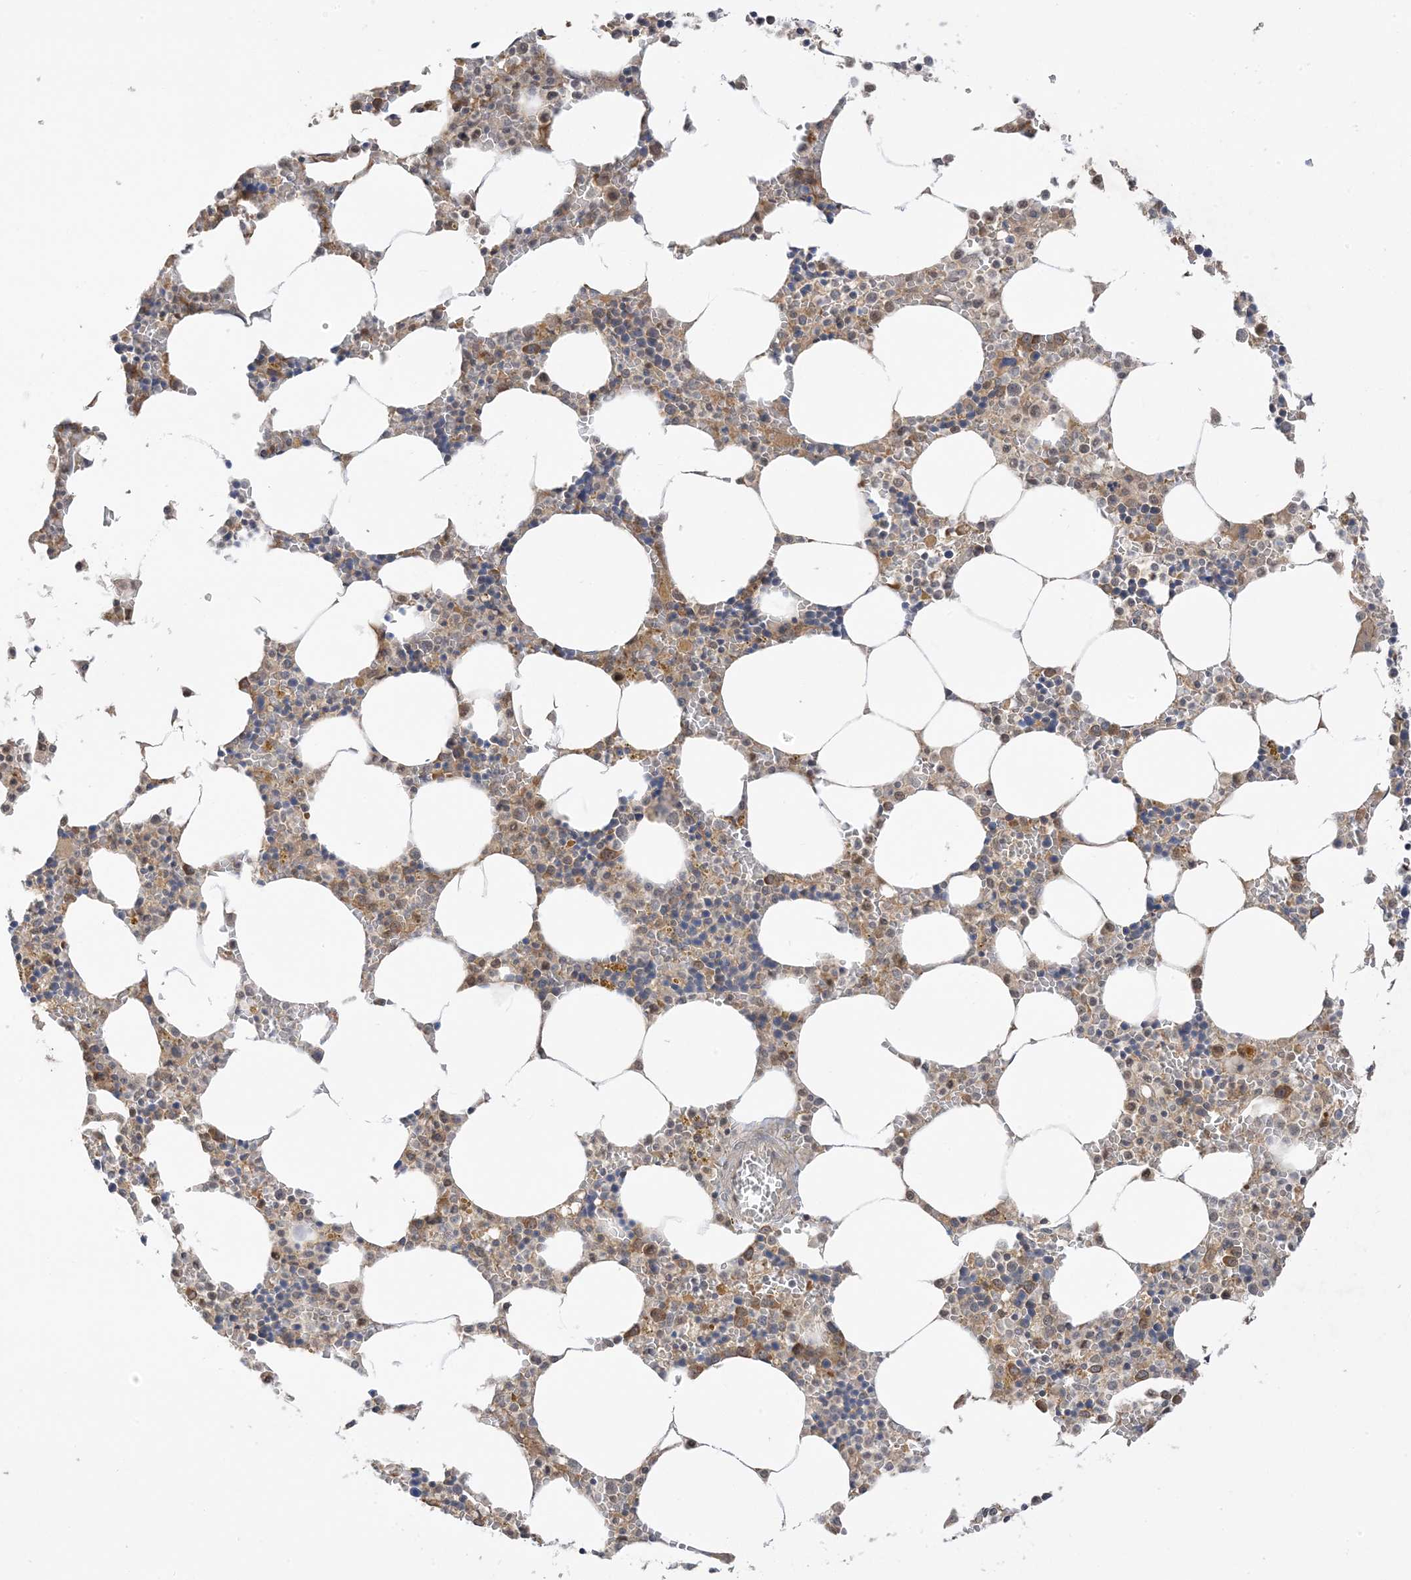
{"staining": {"intensity": "moderate", "quantity": "<25%", "location": "cytoplasmic/membranous"}, "tissue": "bone marrow", "cell_type": "Hematopoietic cells", "image_type": "normal", "snomed": [{"axis": "morphology", "description": "Normal tissue, NOS"}, {"axis": "topography", "description": "Bone marrow"}], "caption": "About <25% of hematopoietic cells in normal human bone marrow show moderate cytoplasmic/membranous protein expression as visualized by brown immunohistochemical staining.", "gene": "WDR26", "patient": {"sex": "male", "age": 70}}